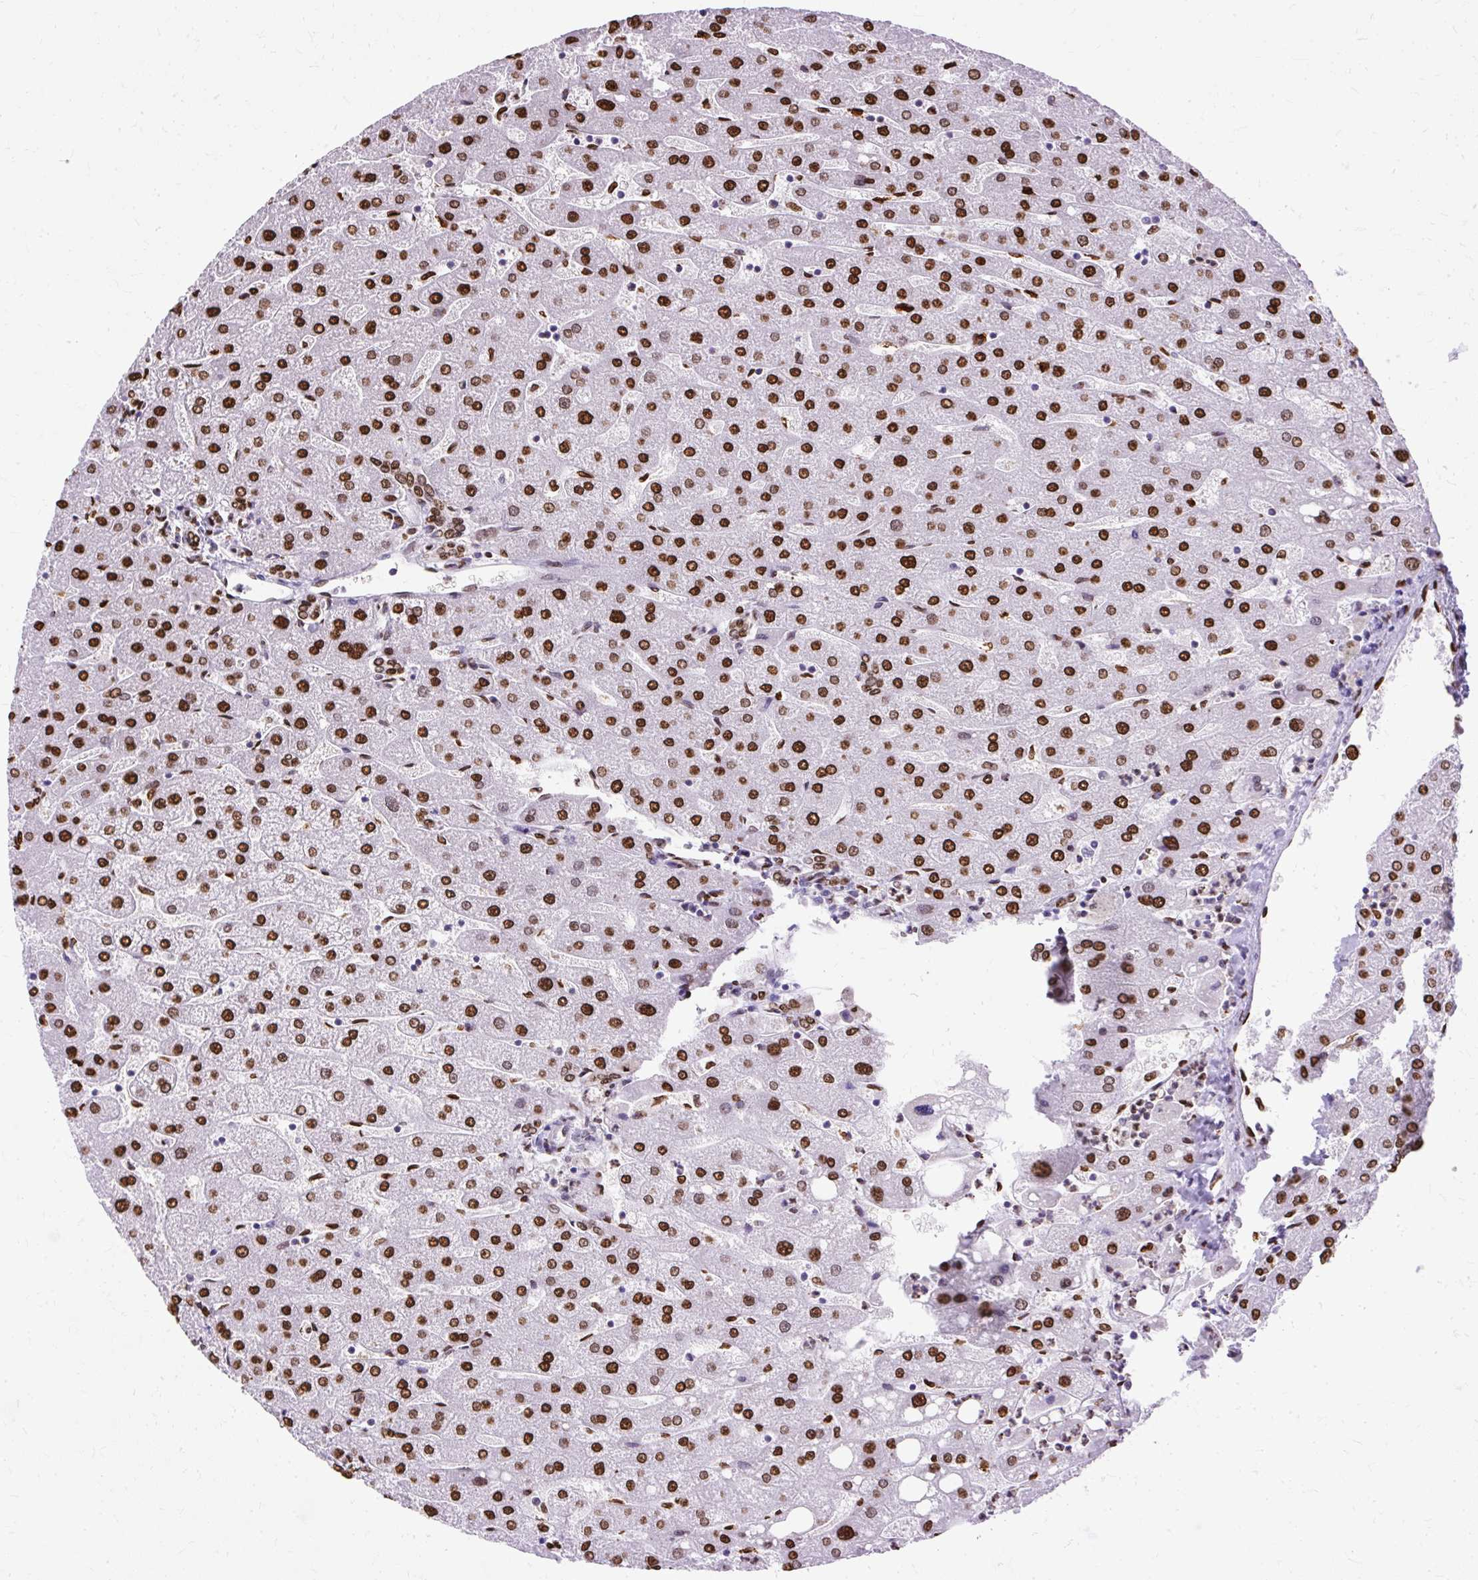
{"staining": {"intensity": "strong", "quantity": ">75%", "location": "nuclear"}, "tissue": "liver", "cell_type": "Cholangiocytes", "image_type": "normal", "snomed": [{"axis": "morphology", "description": "Normal tissue, NOS"}, {"axis": "topography", "description": "Liver"}], "caption": "Benign liver reveals strong nuclear expression in about >75% of cholangiocytes, visualized by immunohistochemistry. (IHC, brightfield microscopy, high magnification).", "gene": "TMEM184C", "patient": {"sex": "male", "age": 67}}